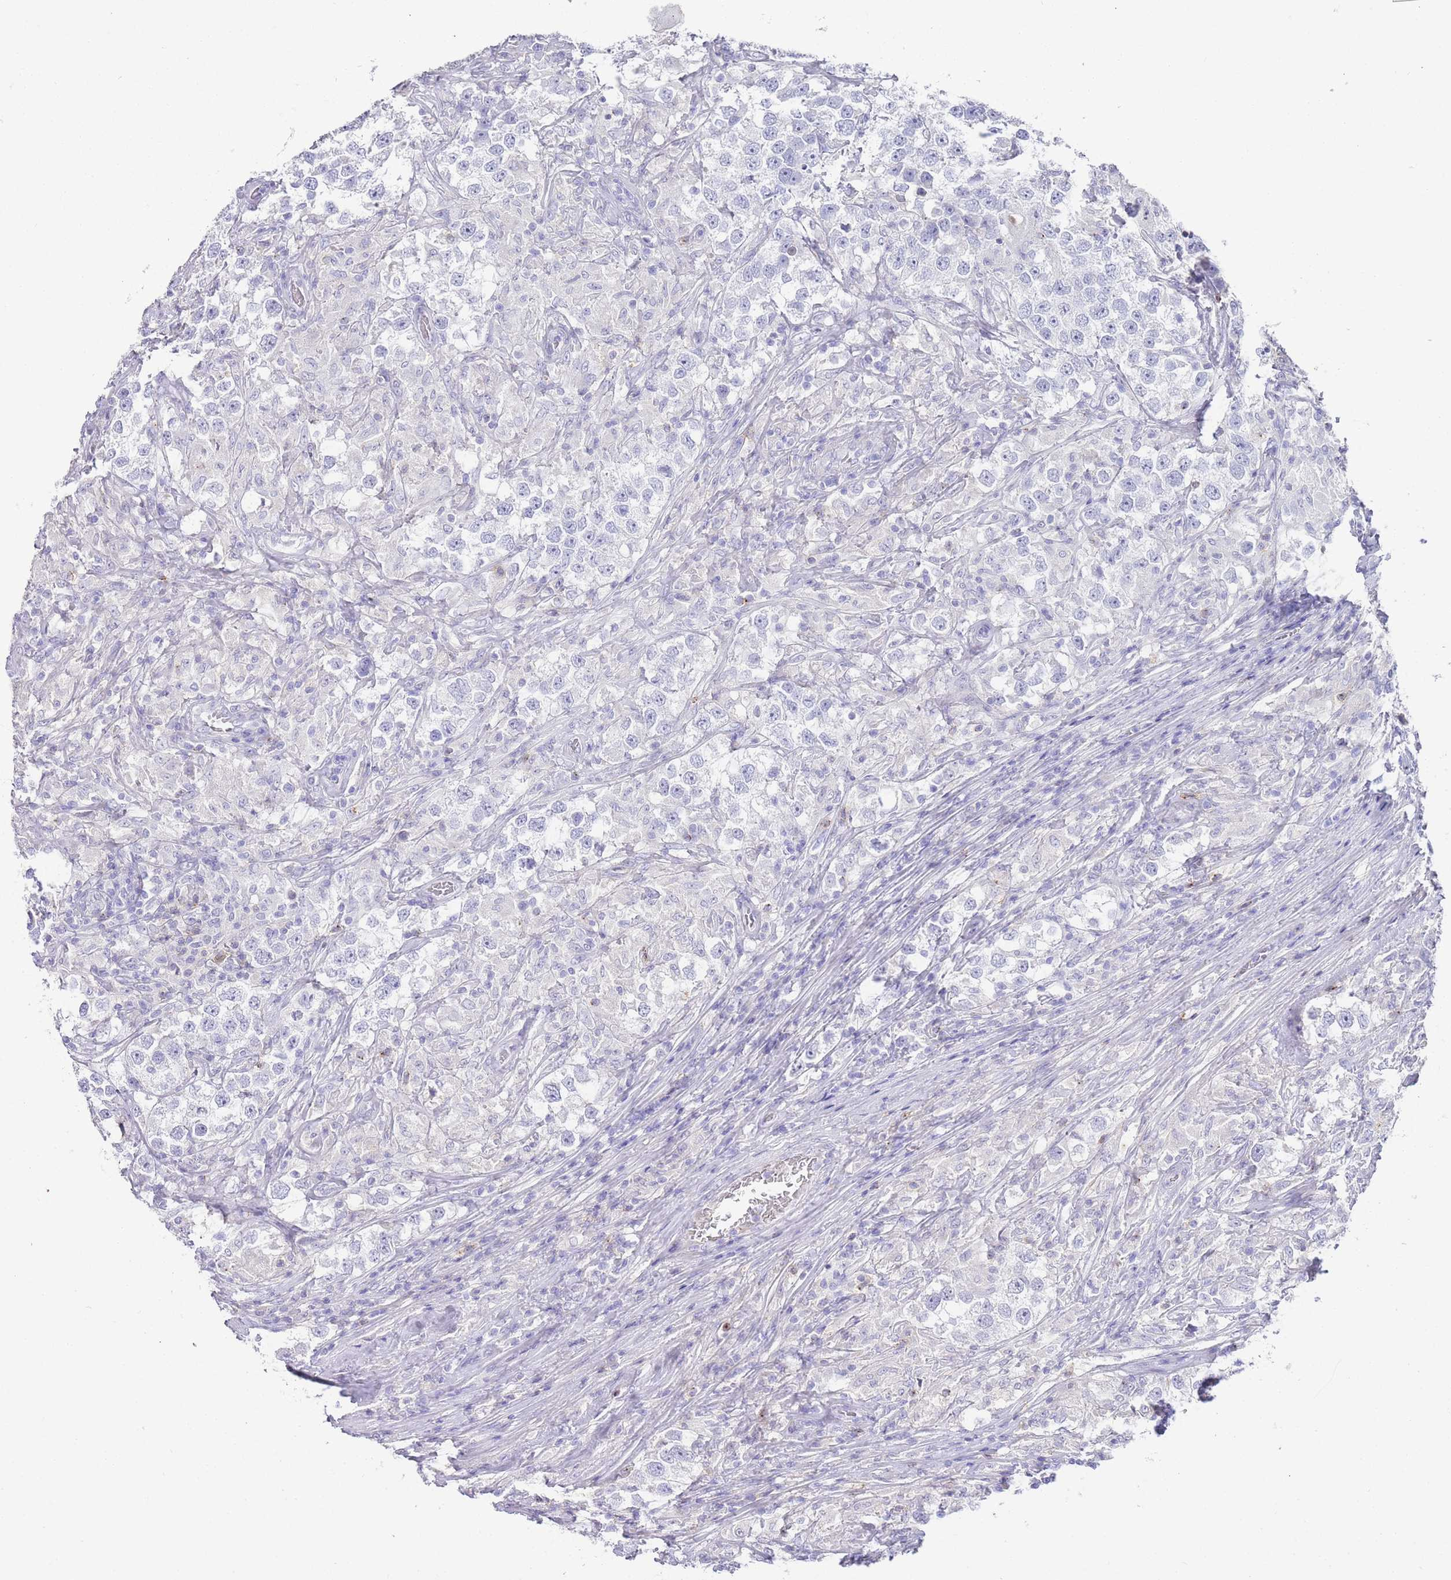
{"staining": {"intensity": "negative", "quantity": "none", "location": "none"}, "tissue": "testis cancer", "cell_type": "Tumor cells", "image_type": "cancer", "snomed": [{"axis": "morphology", "description": "Seminoma, NOS"}, {"axis": "topography", "description": "Testis"}], "caption": "Tumor cells show no significant protein positivity in seminoma (testis). Nuclei are stained in blue.", "gene": "DPP4", "patient": {"sex": "male", "age": 46}}